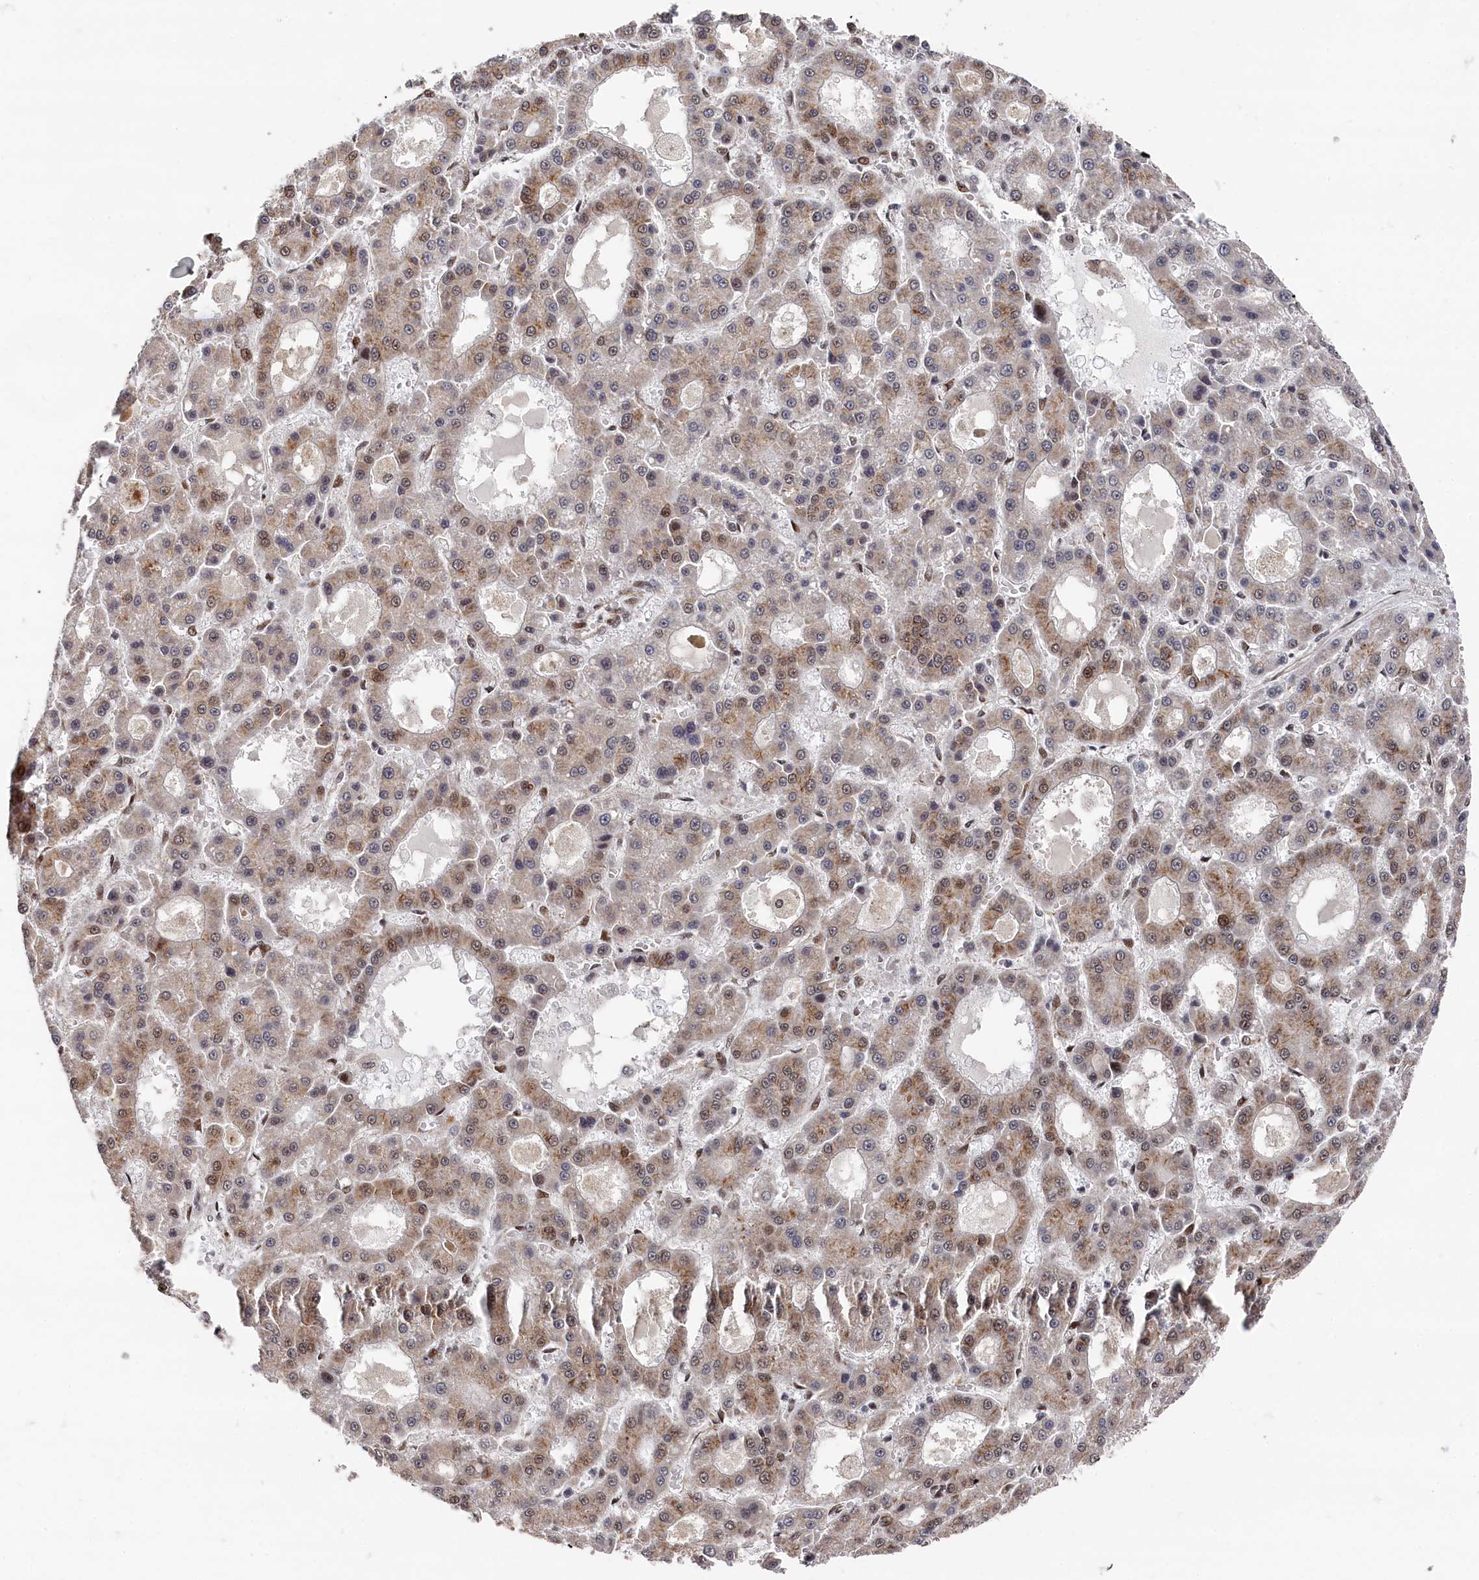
{"staining": {"intensity": "moderate", "quantity": "25%-75%", "location": "cytoplasmic/membranous,nuclear"}, "tissue": "liver cancer", "cell_type": "Tumor cells", "image_type": "cancer", "snomed": [{"axis": "morphology", "description": "Carcinoma, Hepatocellular, NOS"}, {"axis": "topography", "description": "Liver"}], "caption": "Protein staining of liver cancer (hepatocellular carcinoma) tissue reveals moderate cytoplasmic/membranous and nuclear staining in approximately 25%-75% of tumor cells. (DAB = brown stain, brightfield microscopy at high magnification).", "gene": "BUB3", "patient": {"sex": "male", "age": 70}}